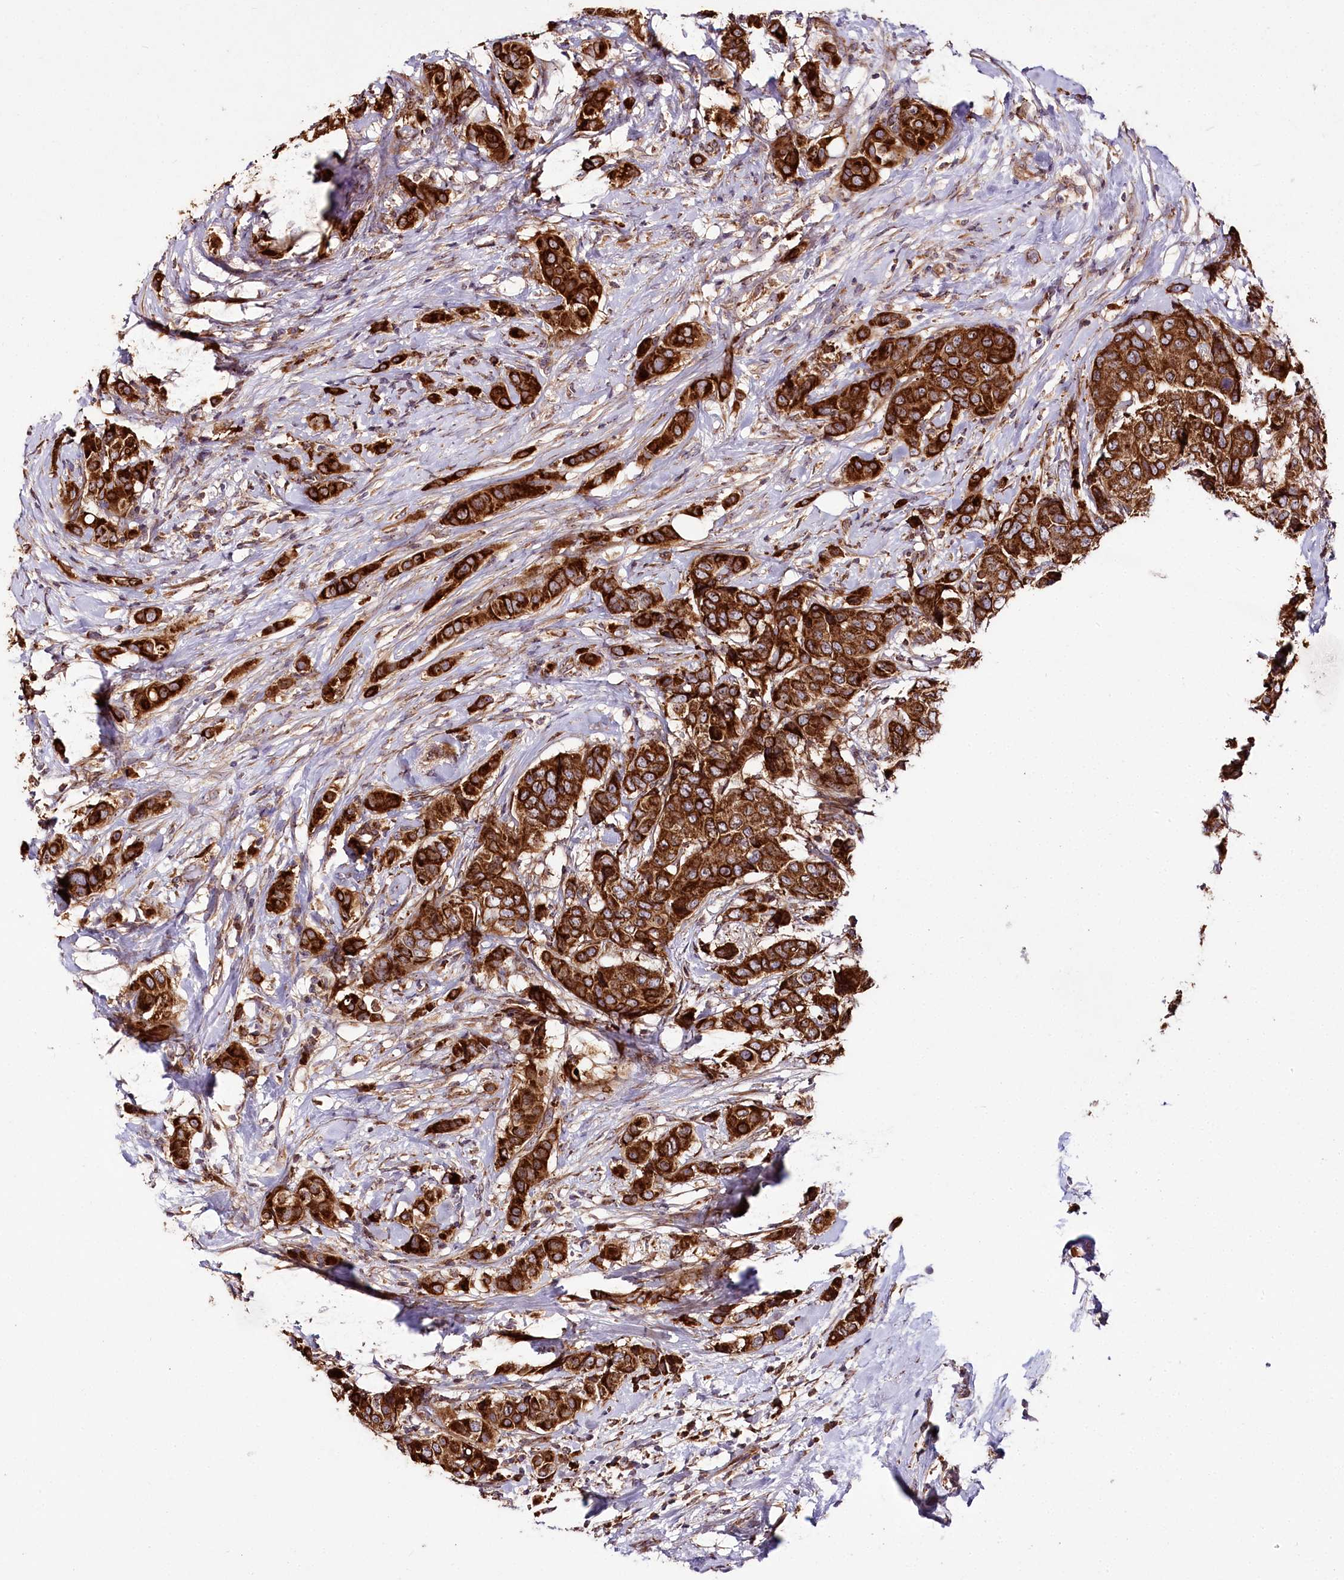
{"staining": {"intensity": "strong", "quantity": ">75%", "location": "cytoplasmic/membranous"}, "tissue": "breast cancer", "cell_type": "Tumor cells", "image_type": "cancer", "snomed": [{"axis": "morphology", "description": "Lobular carcinoma"}, {"axis": "topography", "description": "Breast"}], "caption": "A high-resolution image shows IHC staining of breast cancer (lobular carcinoma), which demonstrates strong cytoplasmic/membranous expression in about >75% of tumor cells.", "gene": "RAB7A", "patient": {"sex": "female", "age": 51}}